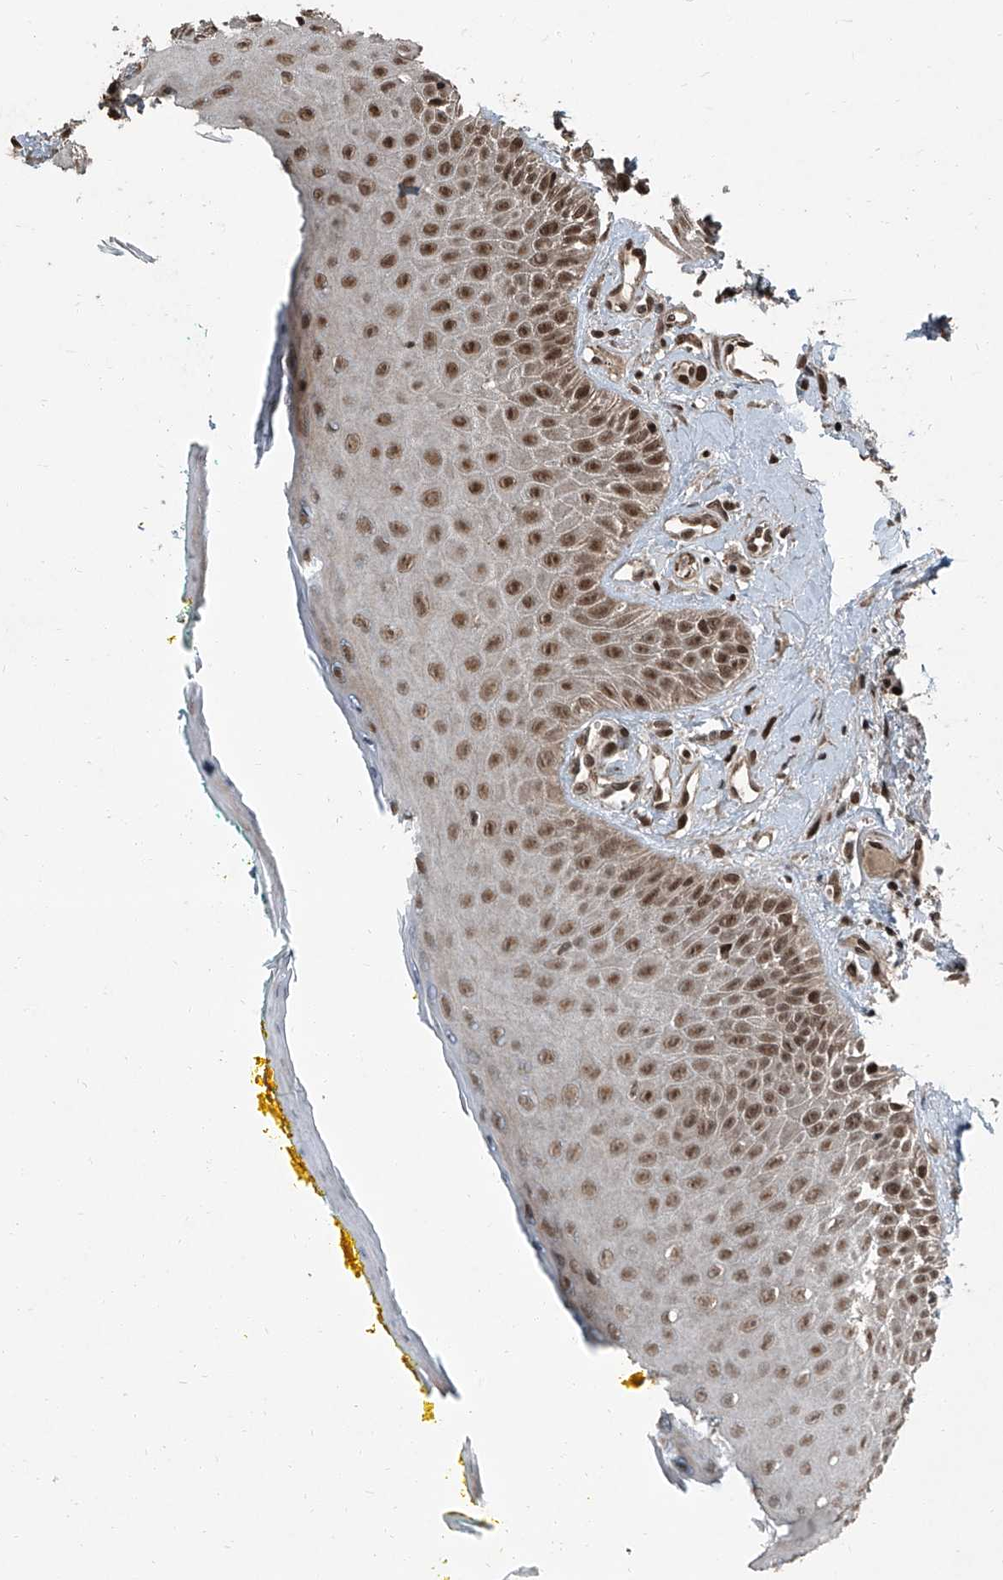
{"staining": {"intensity": "strong", "quantity": ">75%", "location": "nuclear"}, "tissue": "oral mucosa", "cell_type": "Squamous epithelial cells", "image_type": "normal", "snomed": [{"axis": "morphology", "description": "Normal tissue, NOS"}, {"axis": "topography", "description": "Oral tissue"}], "caption": "This is a photomicrograph of IHC staining of normal oral mucosa, which shows strong expression in the nuclear of squamous epithelial cells.", "gene": "ZNF570", "patient": {"sex": "female", "age": 70}}